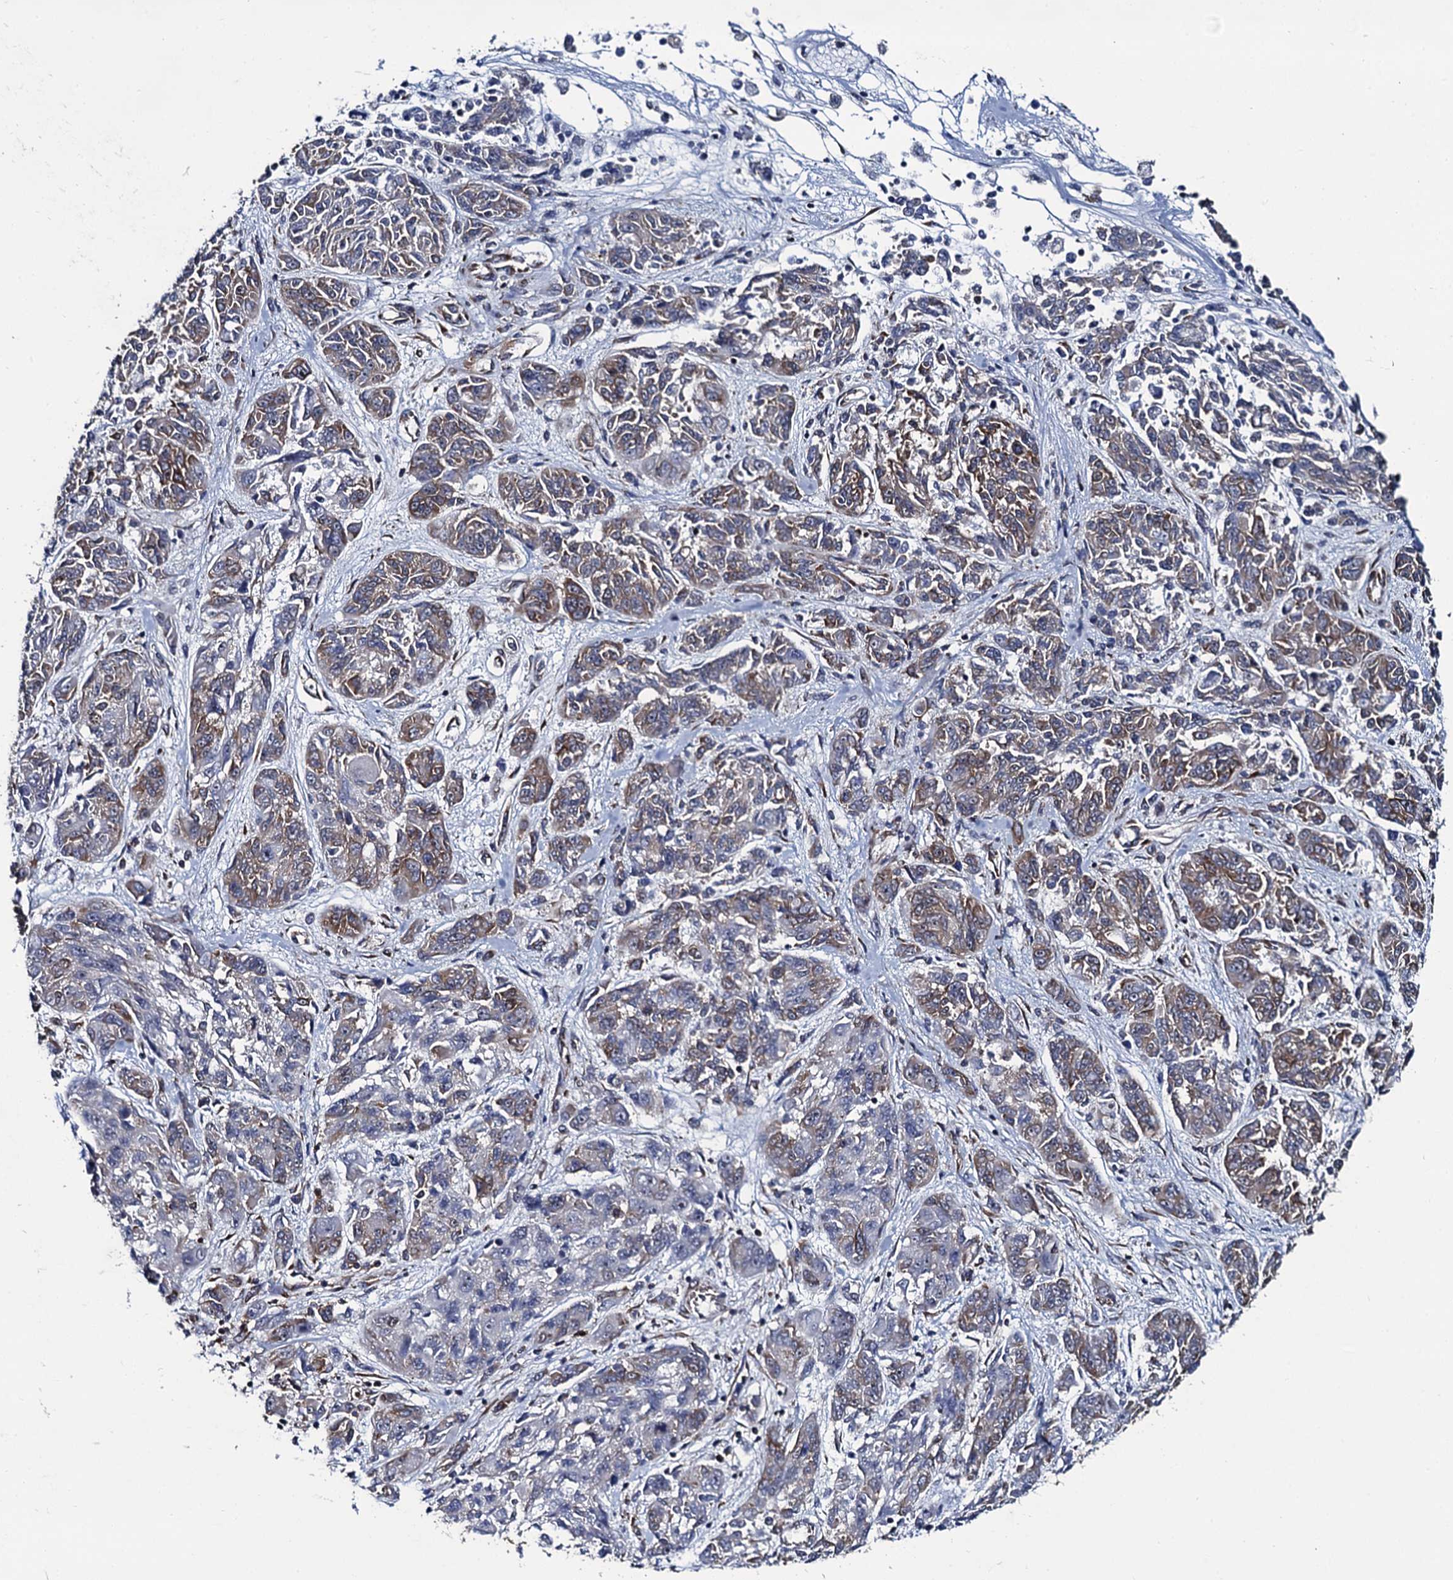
{"staining": {"intensity": "weak", "quantity": "25%-75%", "location": "cytoplasmic/membranous"}, "tissue": "melanoma", "cell_type": "Tumor cells", "image_type": "cancer", "snomed": [{"axis": "morphology", "description": "Malignant melanoma, NOS"}, {"axis": "topography", "description": "Skin"}], "caption": "Immunohistochemistry (IHC) (DAB (3,3'-diaminobenzidine)) staining of melanoma reveals weak cytoplasmic/membranous protein staining in about 25%-75% of tumor cells. The staining is performed using DAB brown chromogen to label protein expression. The nuclei are counter-stained blue using hematoxylin.", "gene": "SPTY2D1", "patient": {"sex": "male", "age": 53}}